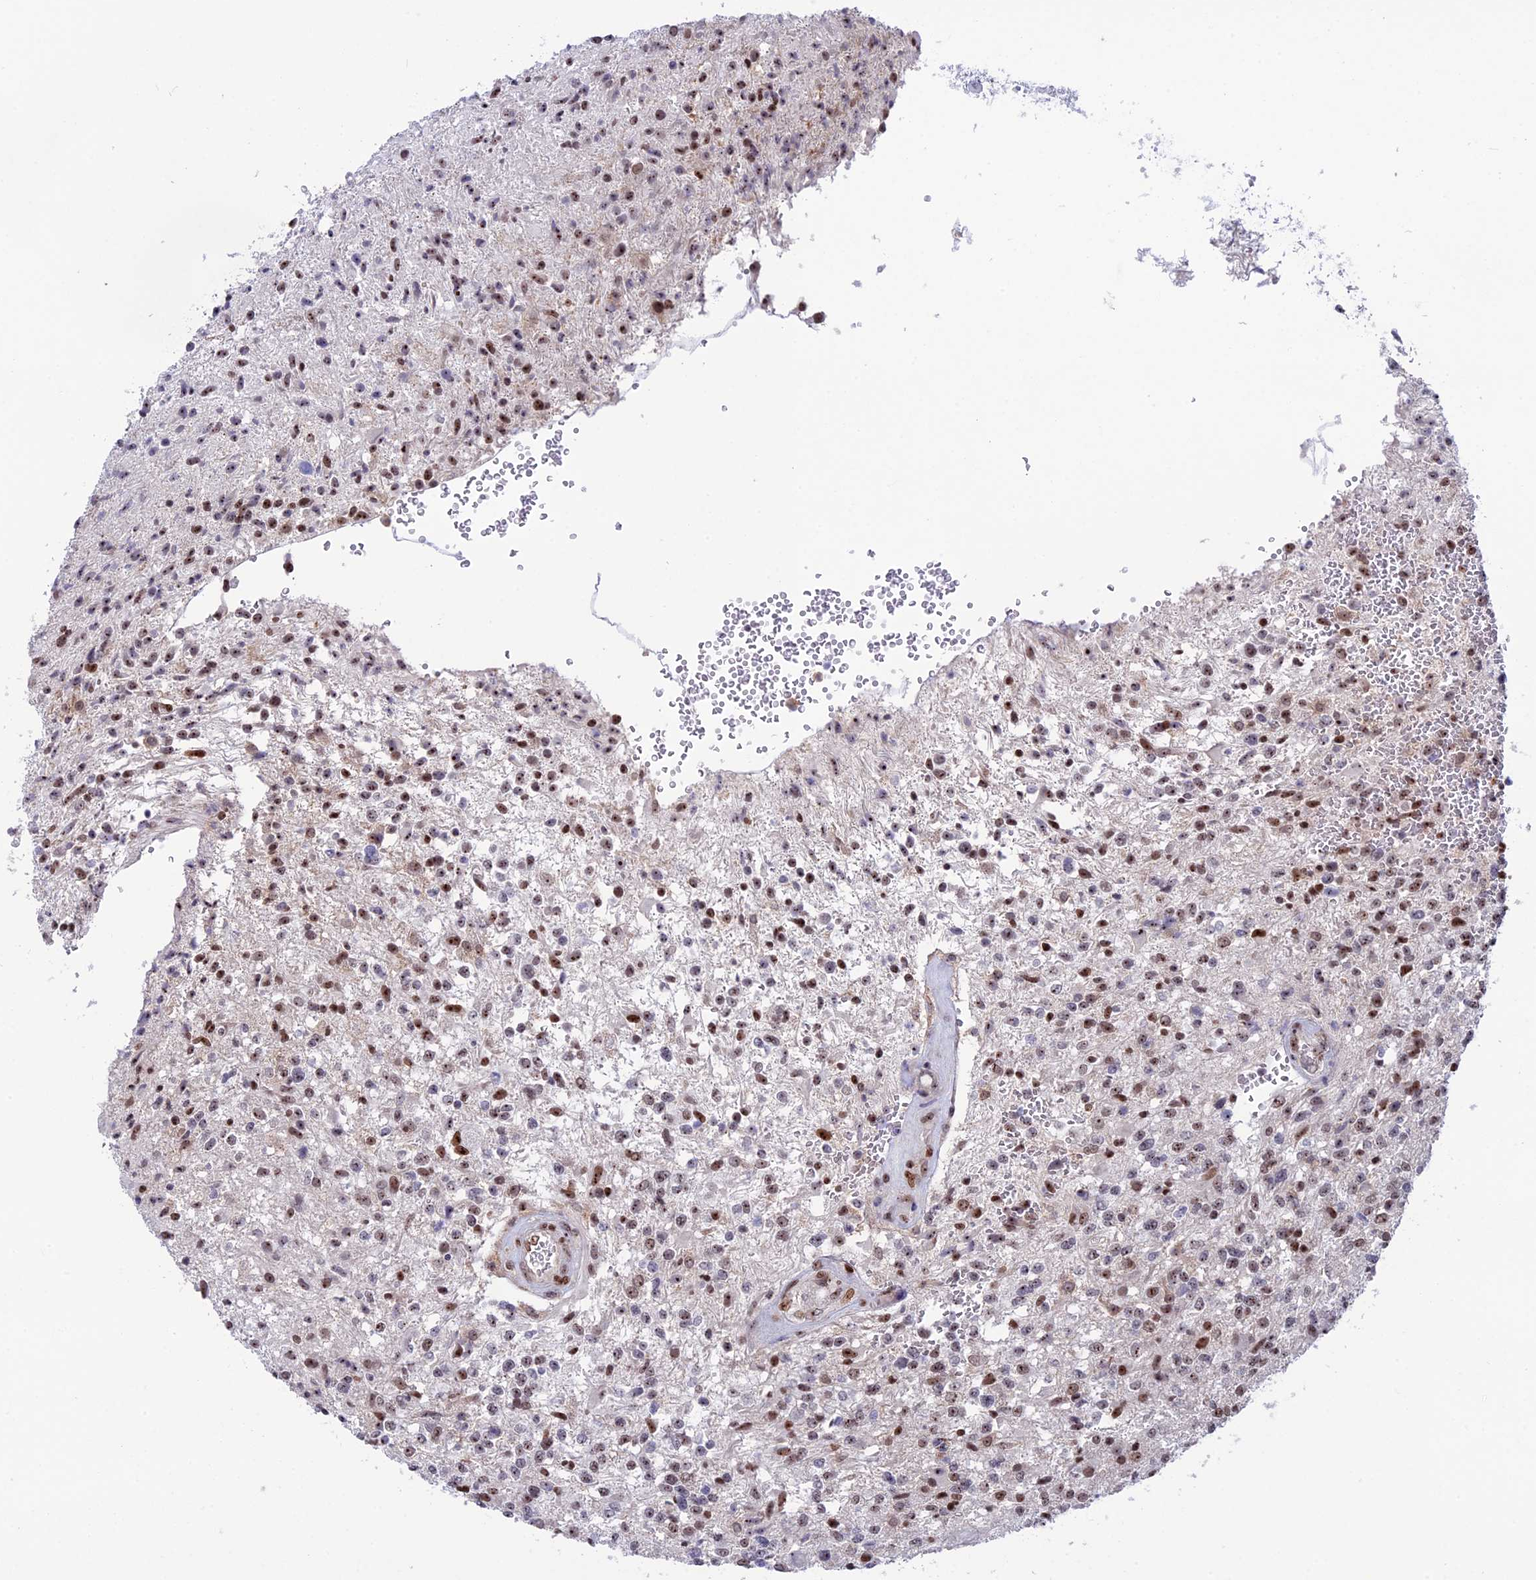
{"staining": {"intensity": "moderate", "quantity": ">75%", "location": "nuclear"}, "tissue": "glioma", "cell_type": "Tumor cells", "image_type": "cancer", "snomed": [{"axis": "morphology", "description": "Glioma, malignant, High grade"}, {"axis": "topography", "description": "Brain"}], "caption": "Glioma stained for a protein (brown) reveals moderate nuclear positive expression in approximately >75% of tumor cells.", "gene": "CCDC86", "patient": {"sex": "male", "age": 56}}